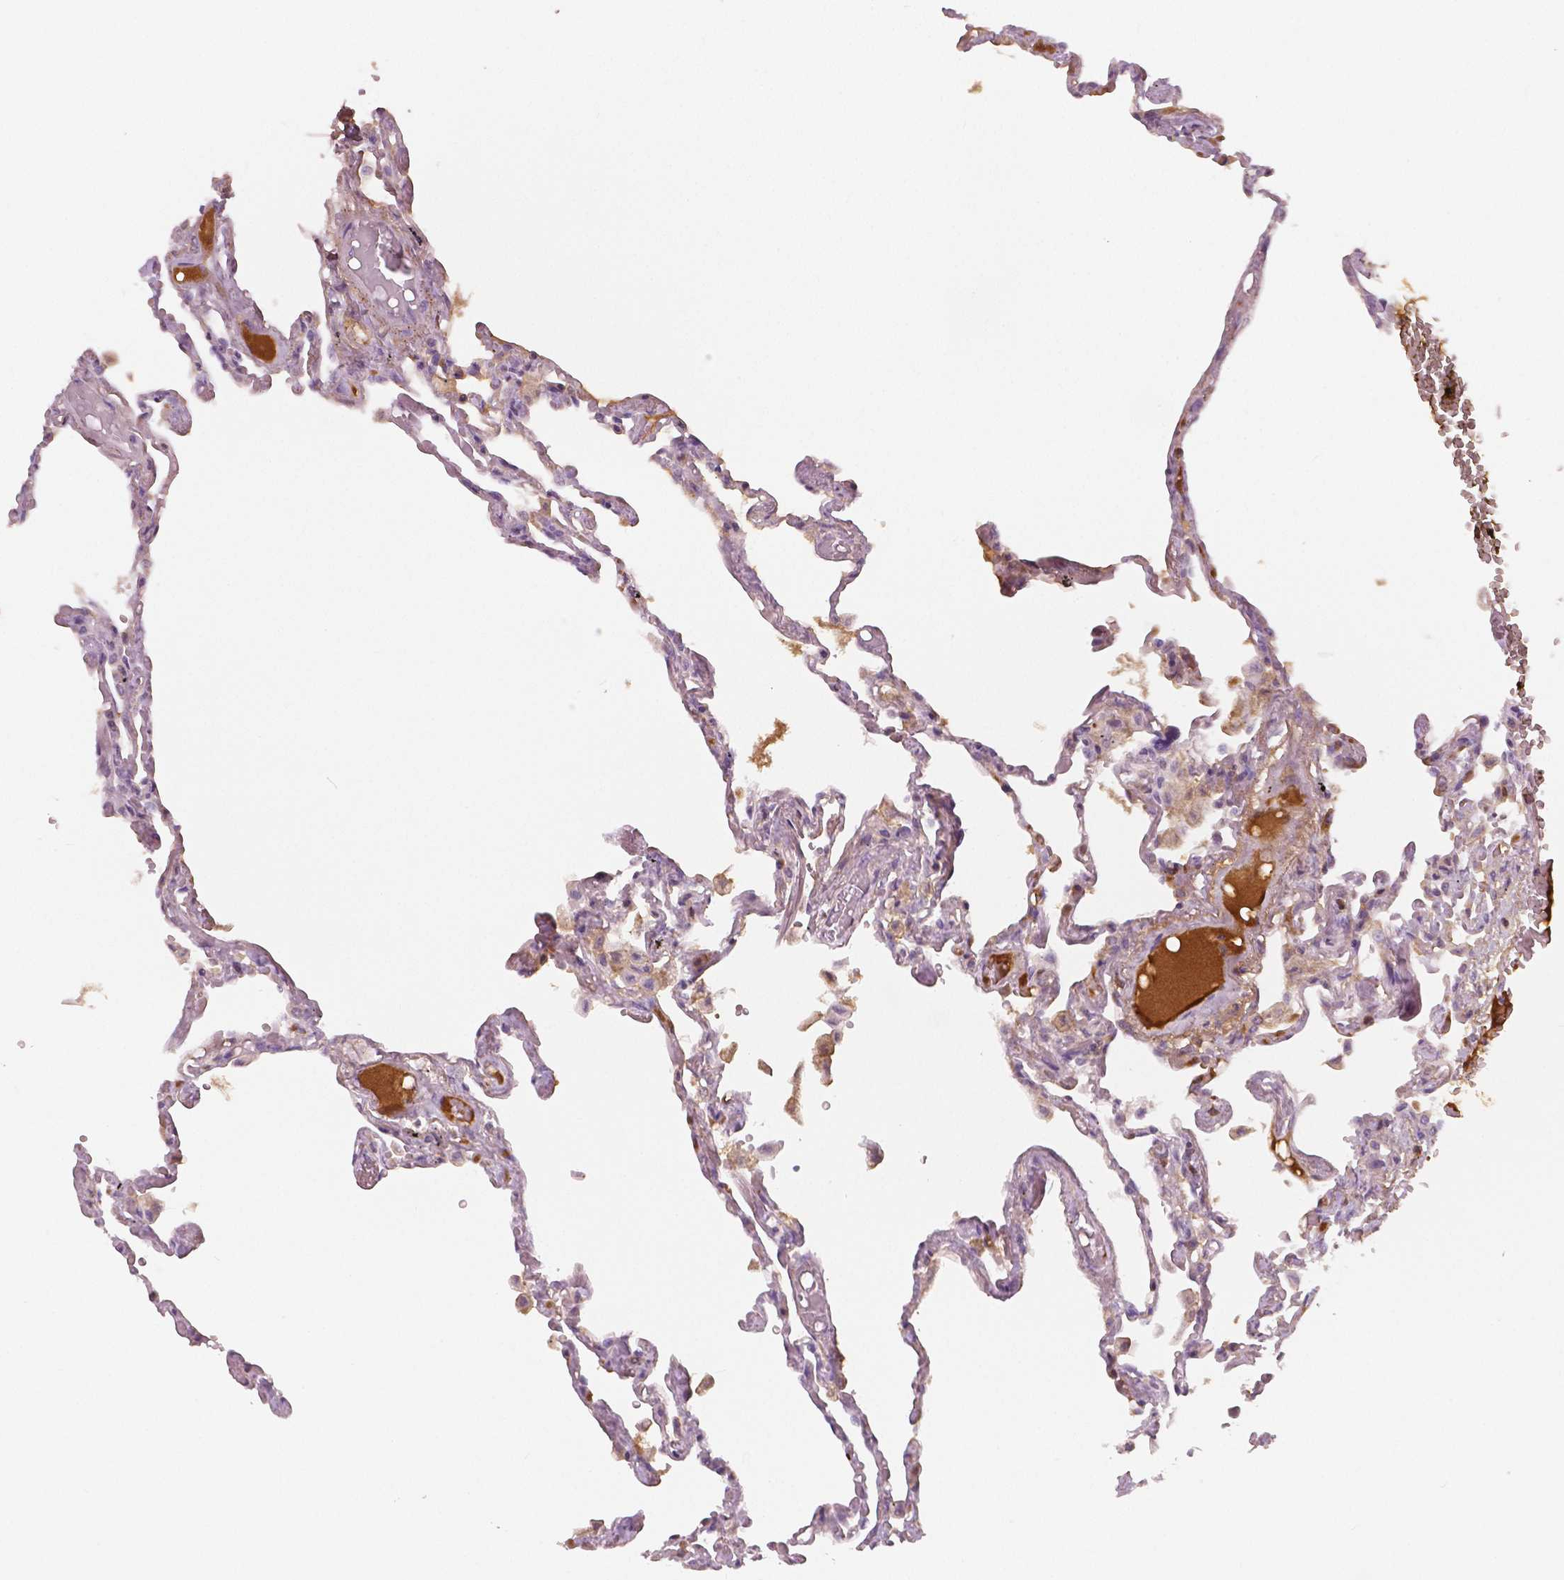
{"staining": {"intensity": "negative", "quantity": "none", "location": "none"}, "tissue": "lung", "cell_type": "Alveolar cells", "image_type": "normal", "snomed": [{"axis": "morphology", "description": "Normal tissue, NOS"}, {"axis": "morphology", "description": "Adenocarcinoma, NOS"}, {"axis": "topography", "description": "Cartilage tissue"}, {"axis": "topography", "description": "Lung"}], "caption": "A histopathology image of lung stained for a protein shows no brown staining in alveolar cells. Brightfield microscopy of IHC stained with DAB (3,3'-diaminobenzidine) (brown) and hematoxylin (blue), captured at high magnification.", "gene": "APOA4", "patient": {"sex": "female", "age": 67}}